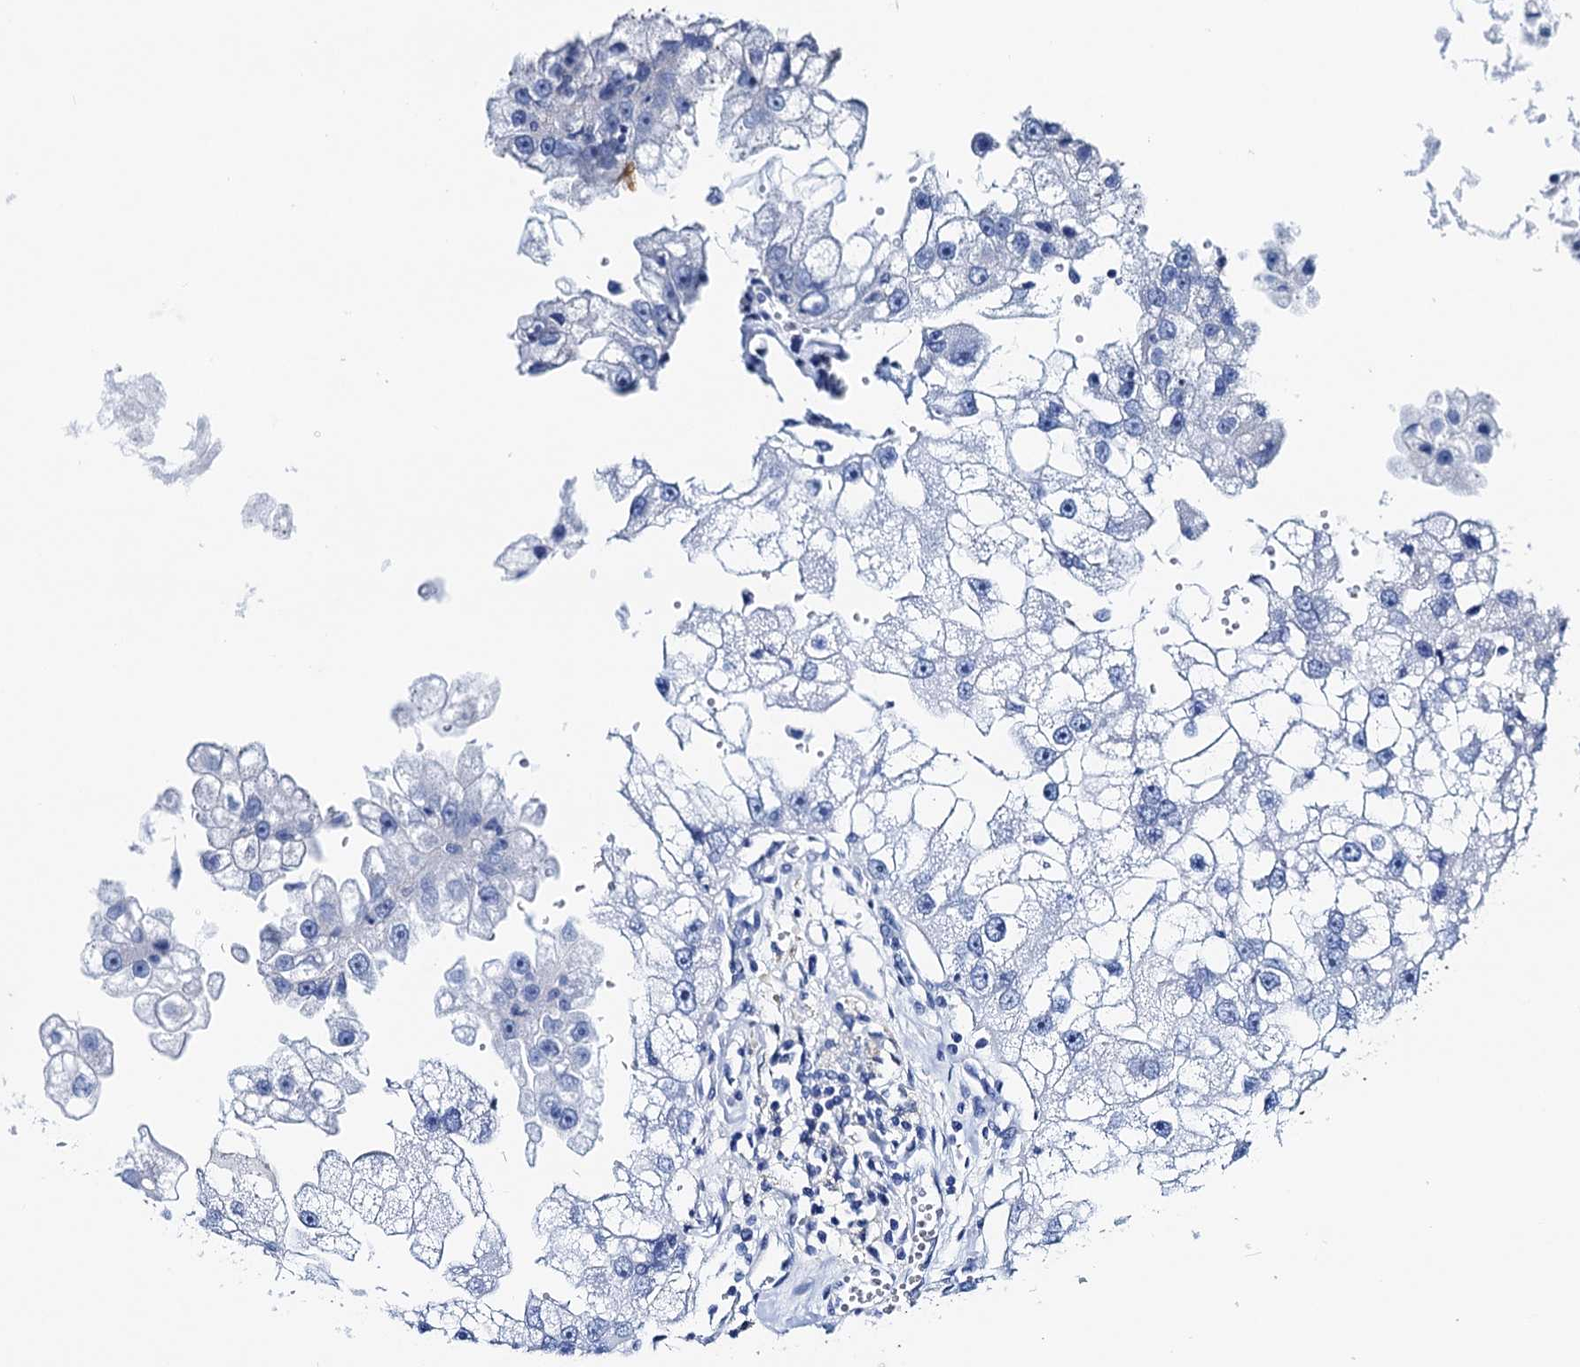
{"staining": {"intensity": "negative", "quantity": "none", "location": "none"}, "tissue": "renal cancer", "cell_type": "Tumor cells", "image_type": "cancer", "snomed": [{"axis": "morphology", "description": "Adenocarcinoma, NOS"}, {"axis": "topography", "description": "Kidney"}], "caption": "DAB immunohistochemical staining of human renal cancer demonstrates no significant positivity in tumor cells.", "gene": "NLRP10", "patient": {"sex": "male", "age": 63}}